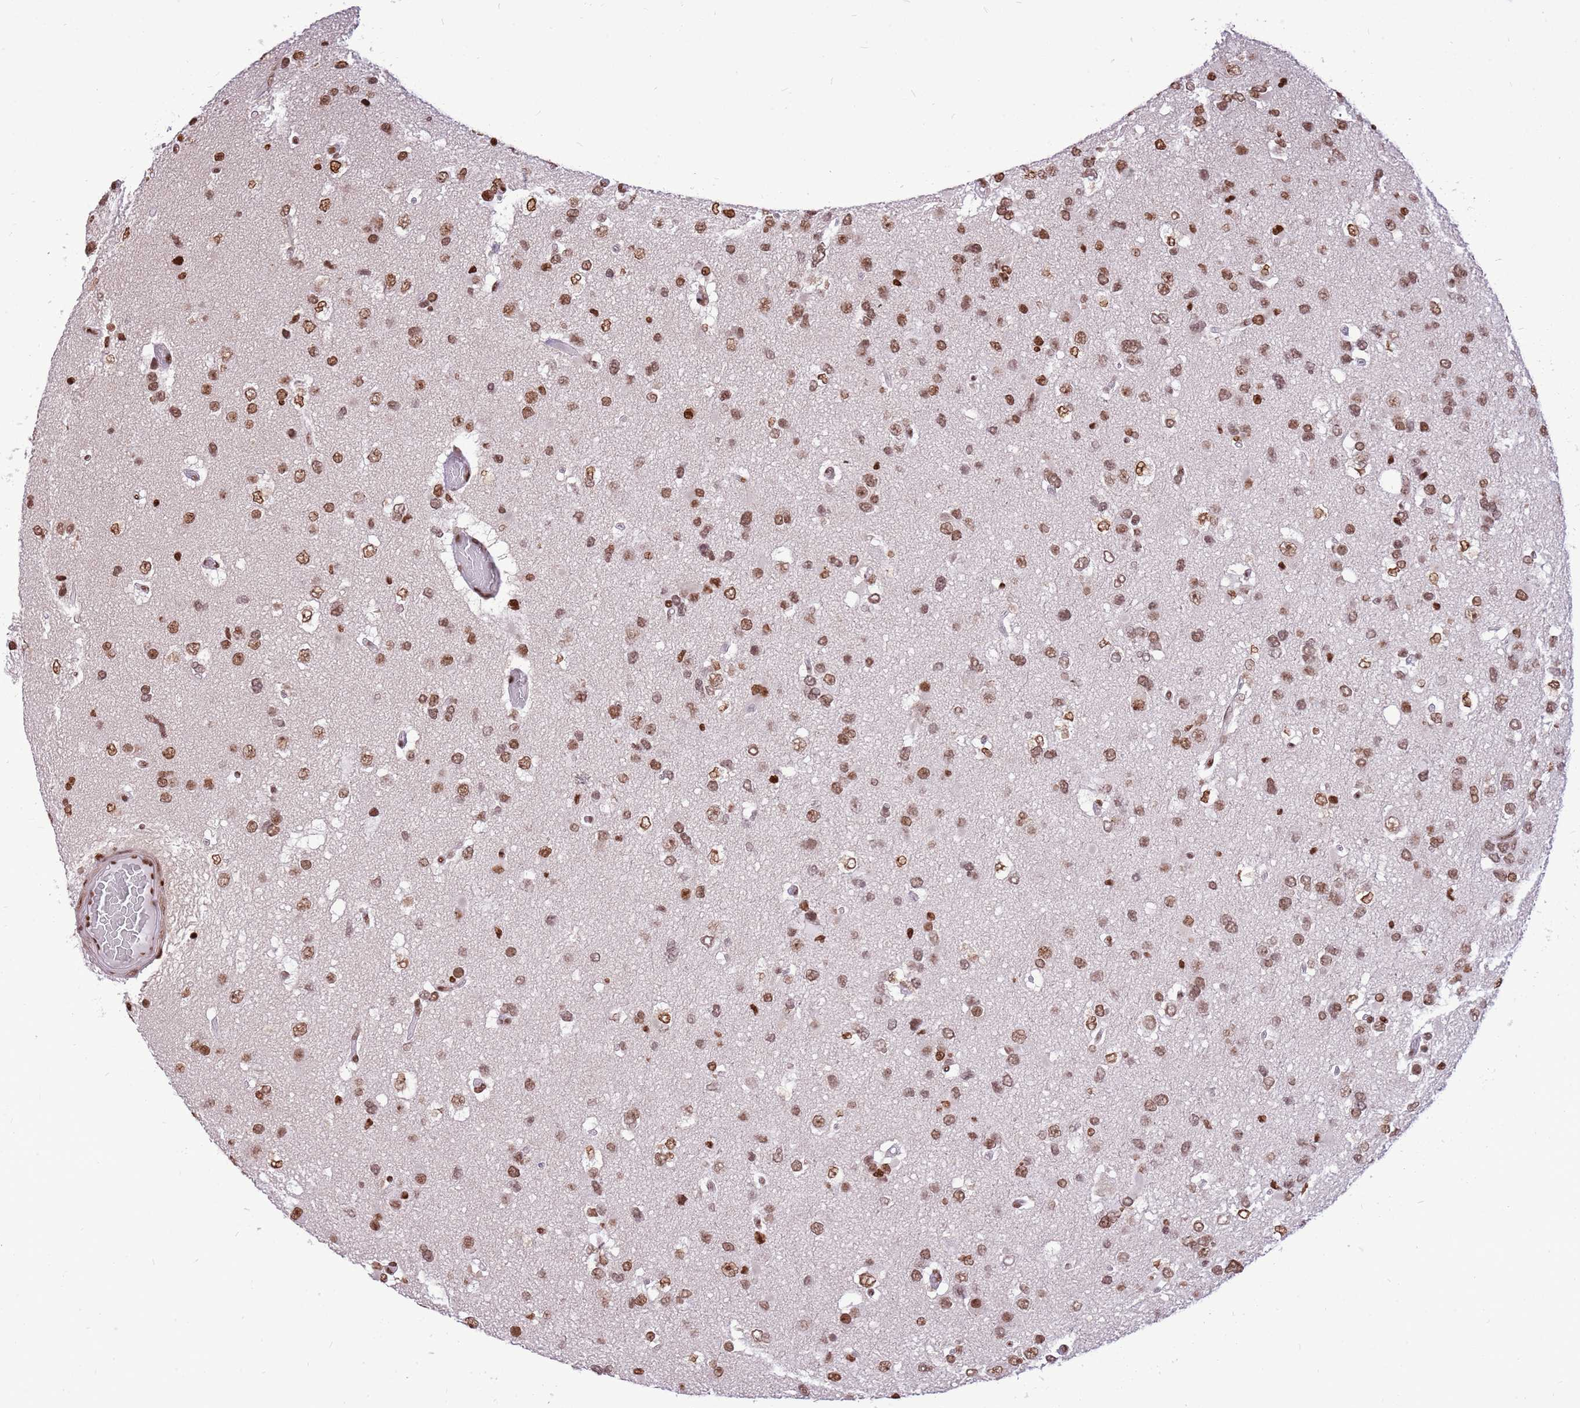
{"staining": {"intensity": "moderate", "quantity": ">75%", "location": "nuclear"}, "tissue": "glioma", "cell_type": "Tumor cells", "image_type": "cancer", "snomed": [{"axis": "morphology", "description": "Glioma, malignant, High grade"}, {"axis": "topography", "description": "Brain"}], "caption": "Protein staining shows moderate nuclear staining in about >75% of tumor cells in glioma.", "gene": "WASHC4", "patient": {"sex": "male", "age": 53}}